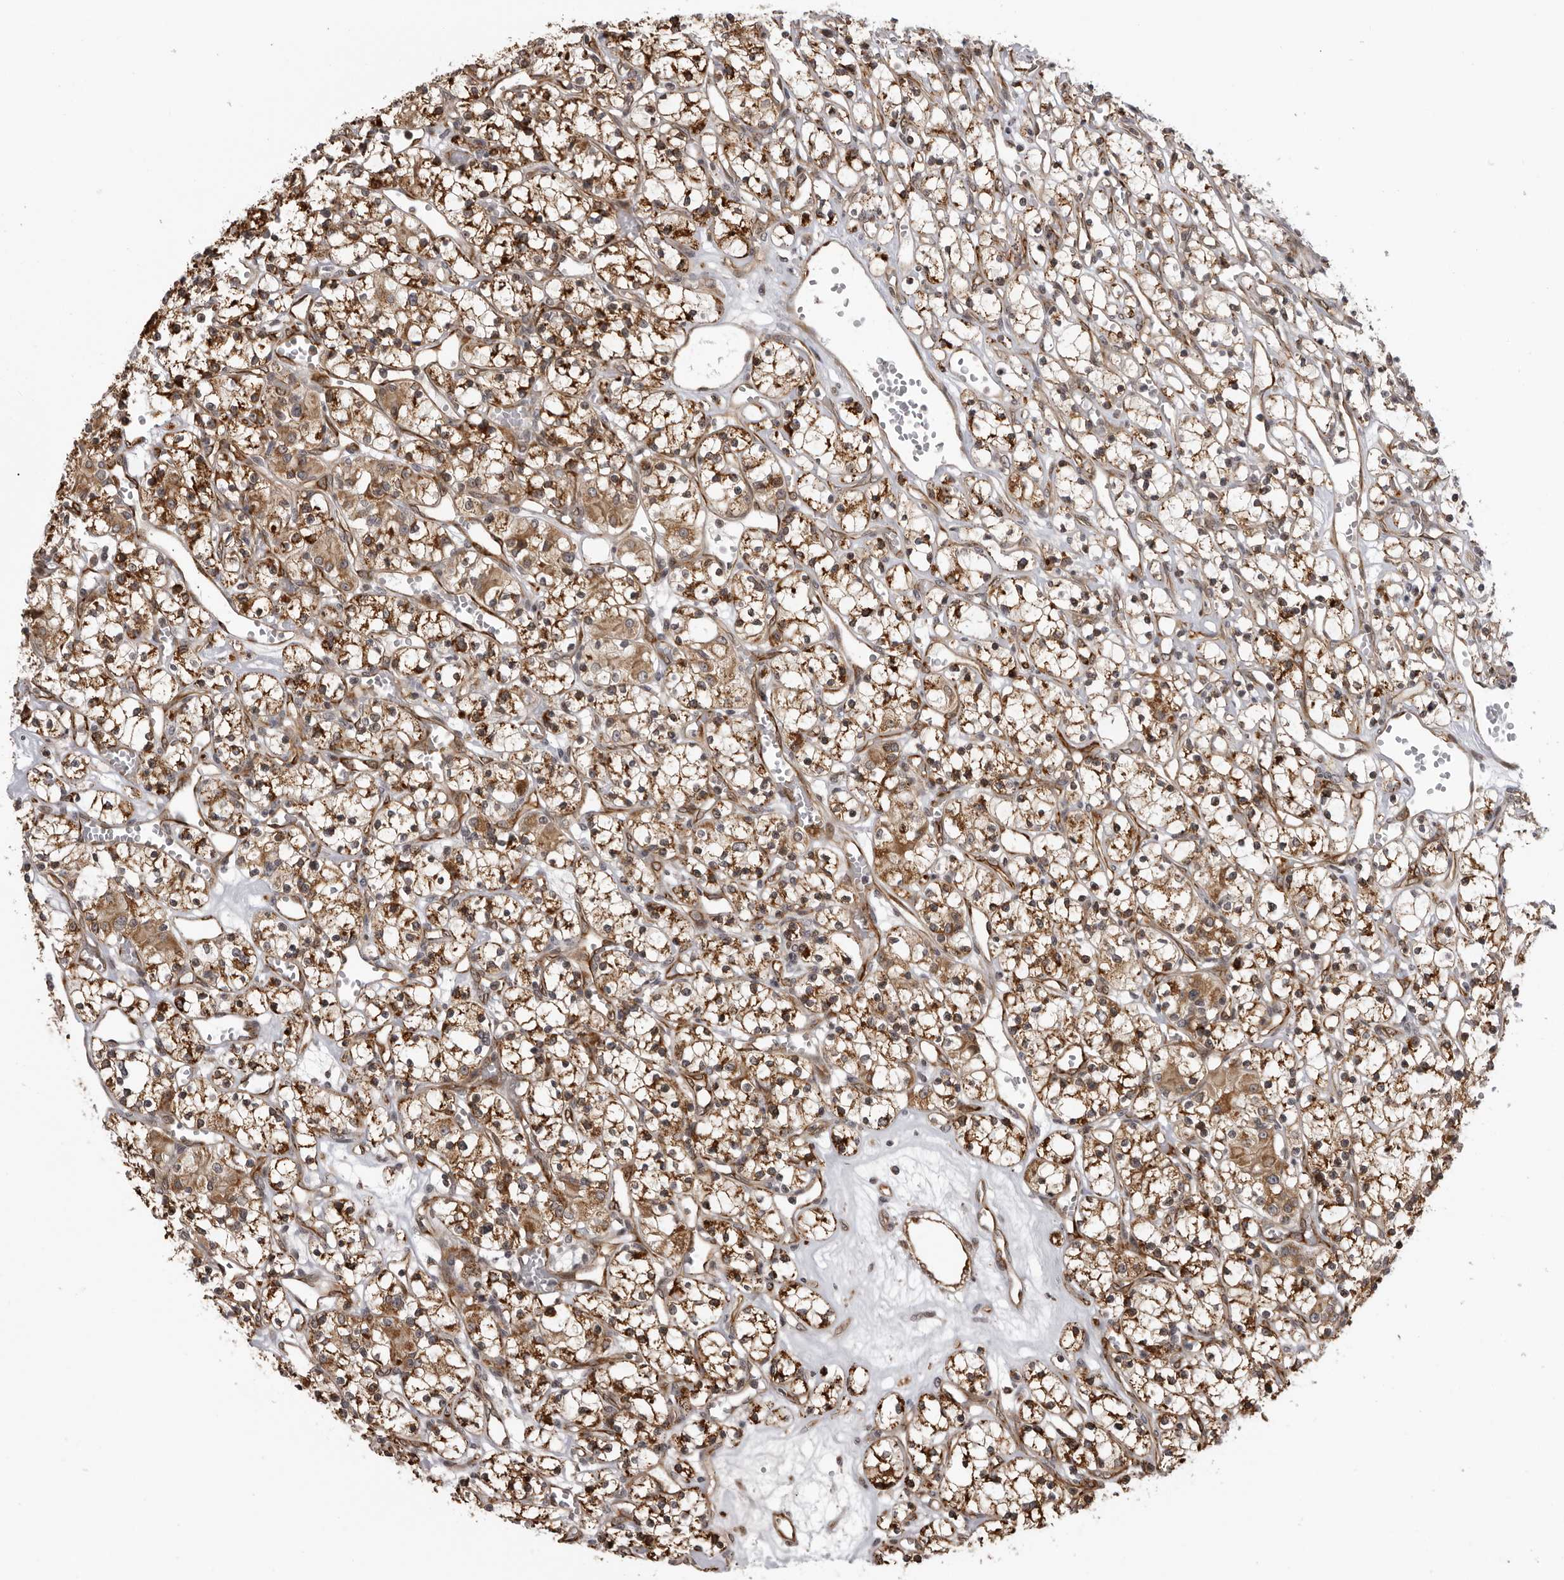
{"staining": {"intensity": "strong", "quantity": ">75%", "location": "cytoplasmic/membranous"}, "tissue": "renal cancer", "cell_type": "Tumor cells", "image_type": "cancer", "snomed": [{"axis": "morphology", "description": "Adenocarcinoma, NOS"}, {"axis": "topography", "description": "Kidney"}], "caption": "Strong cytoplasmic/membranous positivity is present in about >75% of tumor cells in adenocarcinoma (renal). Nuclei are stained in blue.", "gene": "DNAH14", "patient": {"sex": "female", "age": 59}}